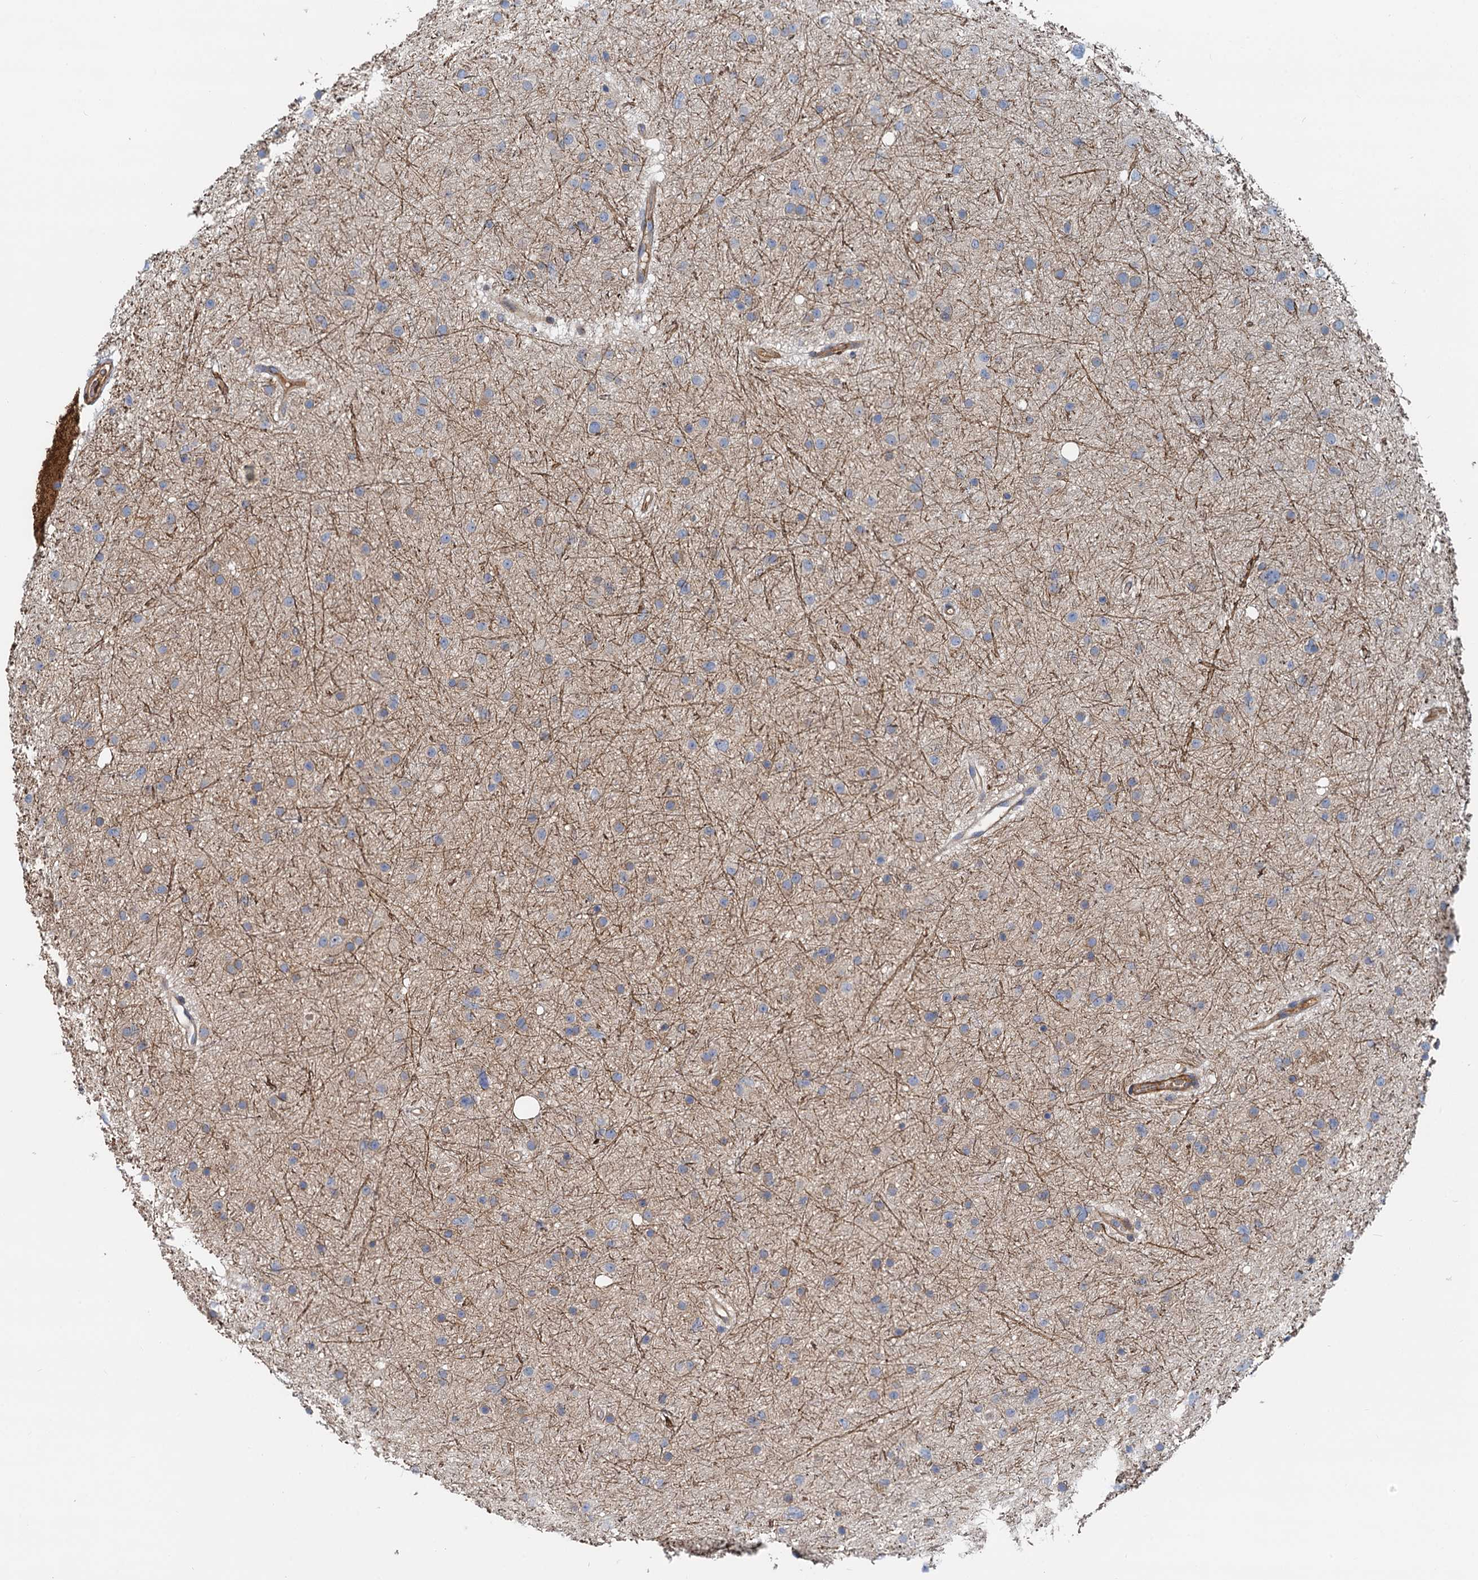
{"staining": {"intensity": "weak", "quantity": "25%-75%", "location": "cytoplasmic/membranous"}, "tissue": "glioma", "cell_type": "Tumor cells", "image_type": "cancer", "snomed": [{"axis": "morphology", "description": "Glioma, malignant, Low grade"}, {"axis": "topography", "description": "Cerebral cortex"}], "caption": "An image showing weak cytoplasmic/membranous staining in approximately 25%-75% of tumor cells in glioma, as visualized by brown immunohistochemical staining.", "gene": "LNX2", "patient": {"sex": "female", "age": 39}}